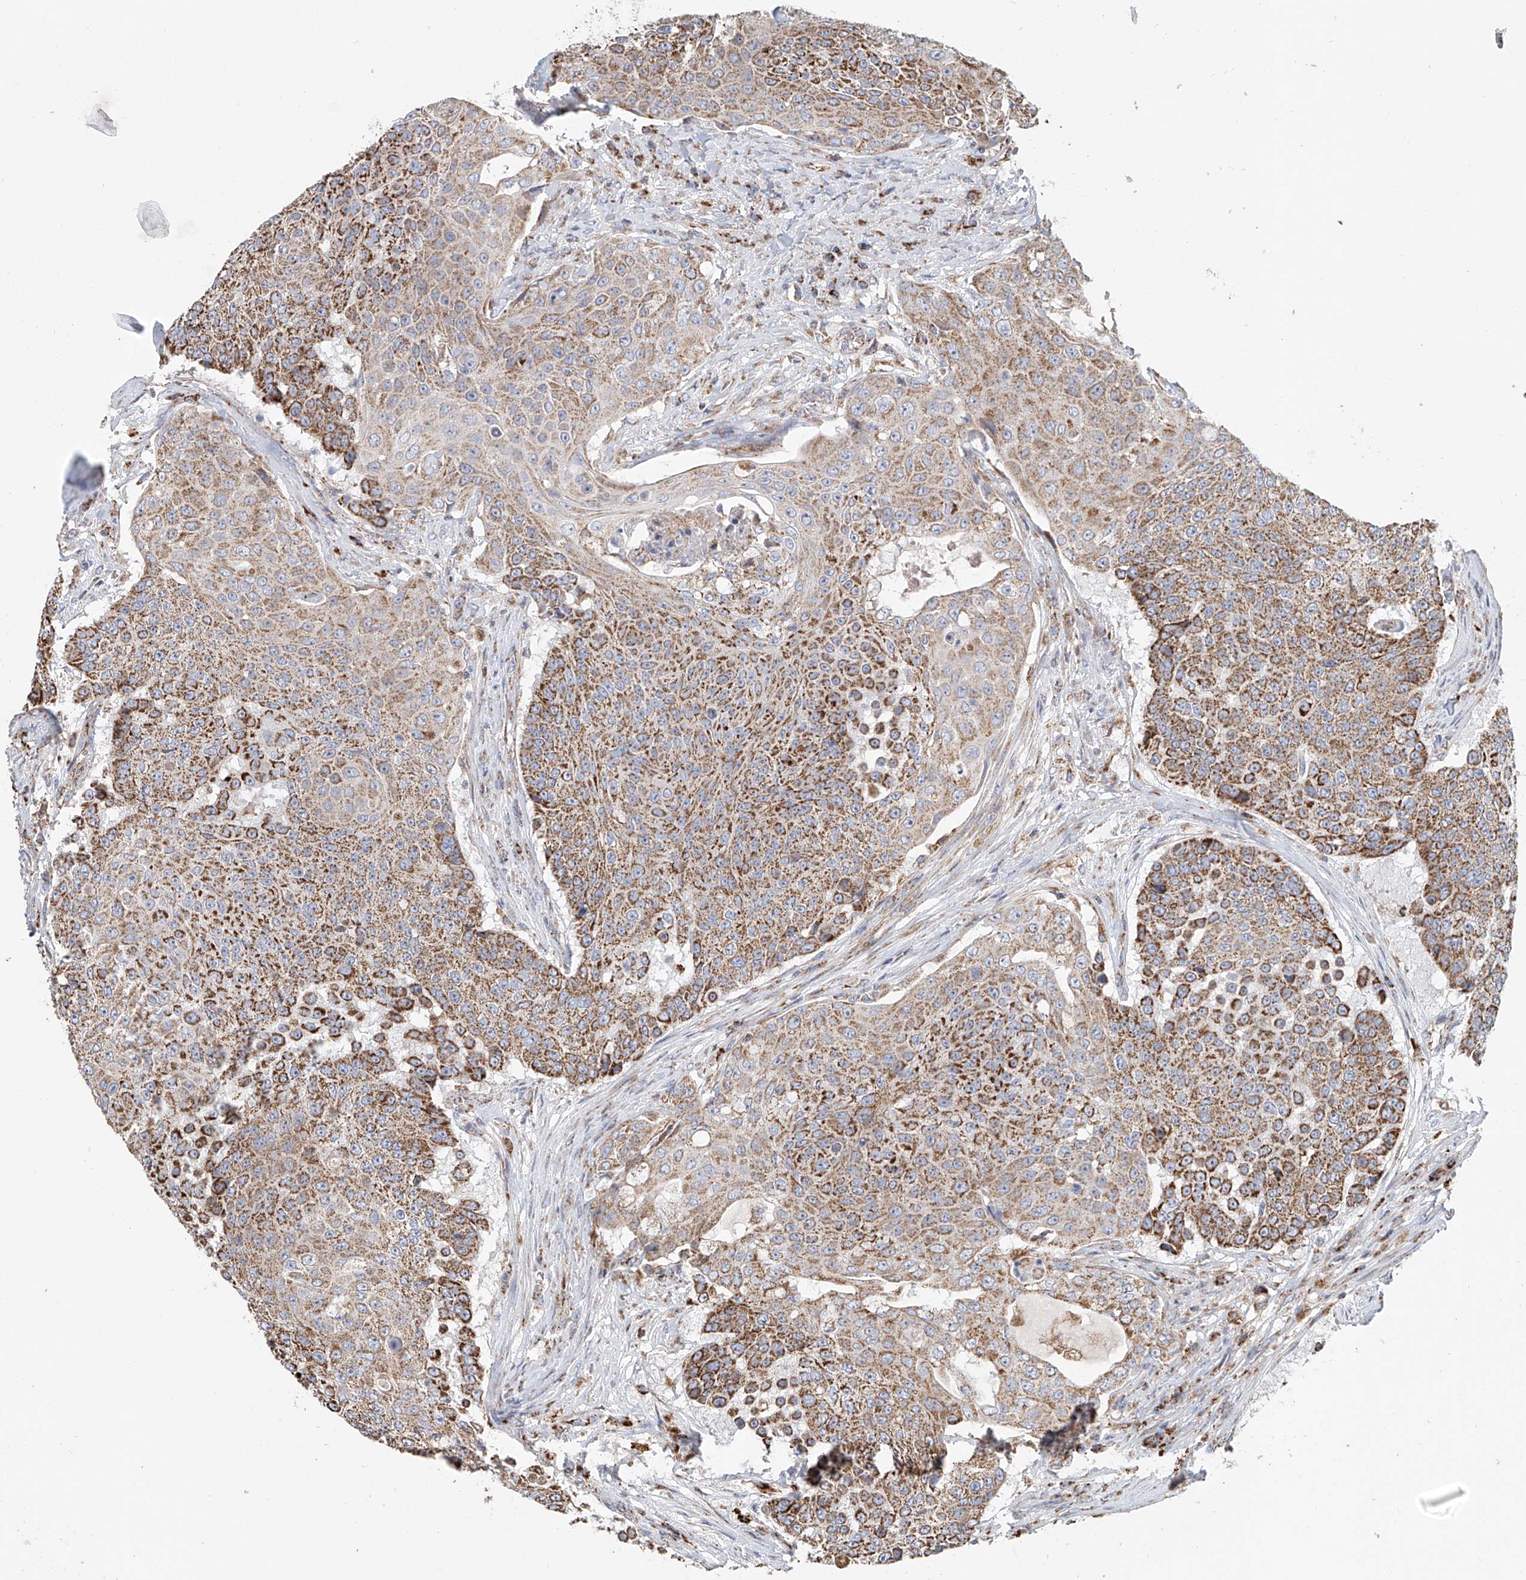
{"staining": {"intensity": "moderate", "quantity": ">75%", "location": "cytoplasmic/membranous"}, "tissue": "urothelial cancer", "cell_type": "Tumor cells", "image_type": "cancer", "snomed": [{"axis": "morphology", "description": "Urothelial carcinoma, High grade"}, {"axis": "topography", "description": "Urinary bladder"}], "caption": "High-magnification brightfield microscopy of high-grade urothelial carcinoma stained with DAB (brown) and counterstained with hematoxylin (blue). tumor cells exhibit moderate cytoplasmic/membranous positivity is seen in approximately>75% of cells.", "gene": "MCL1", "patient": {"sex": "female", "age": 63}}